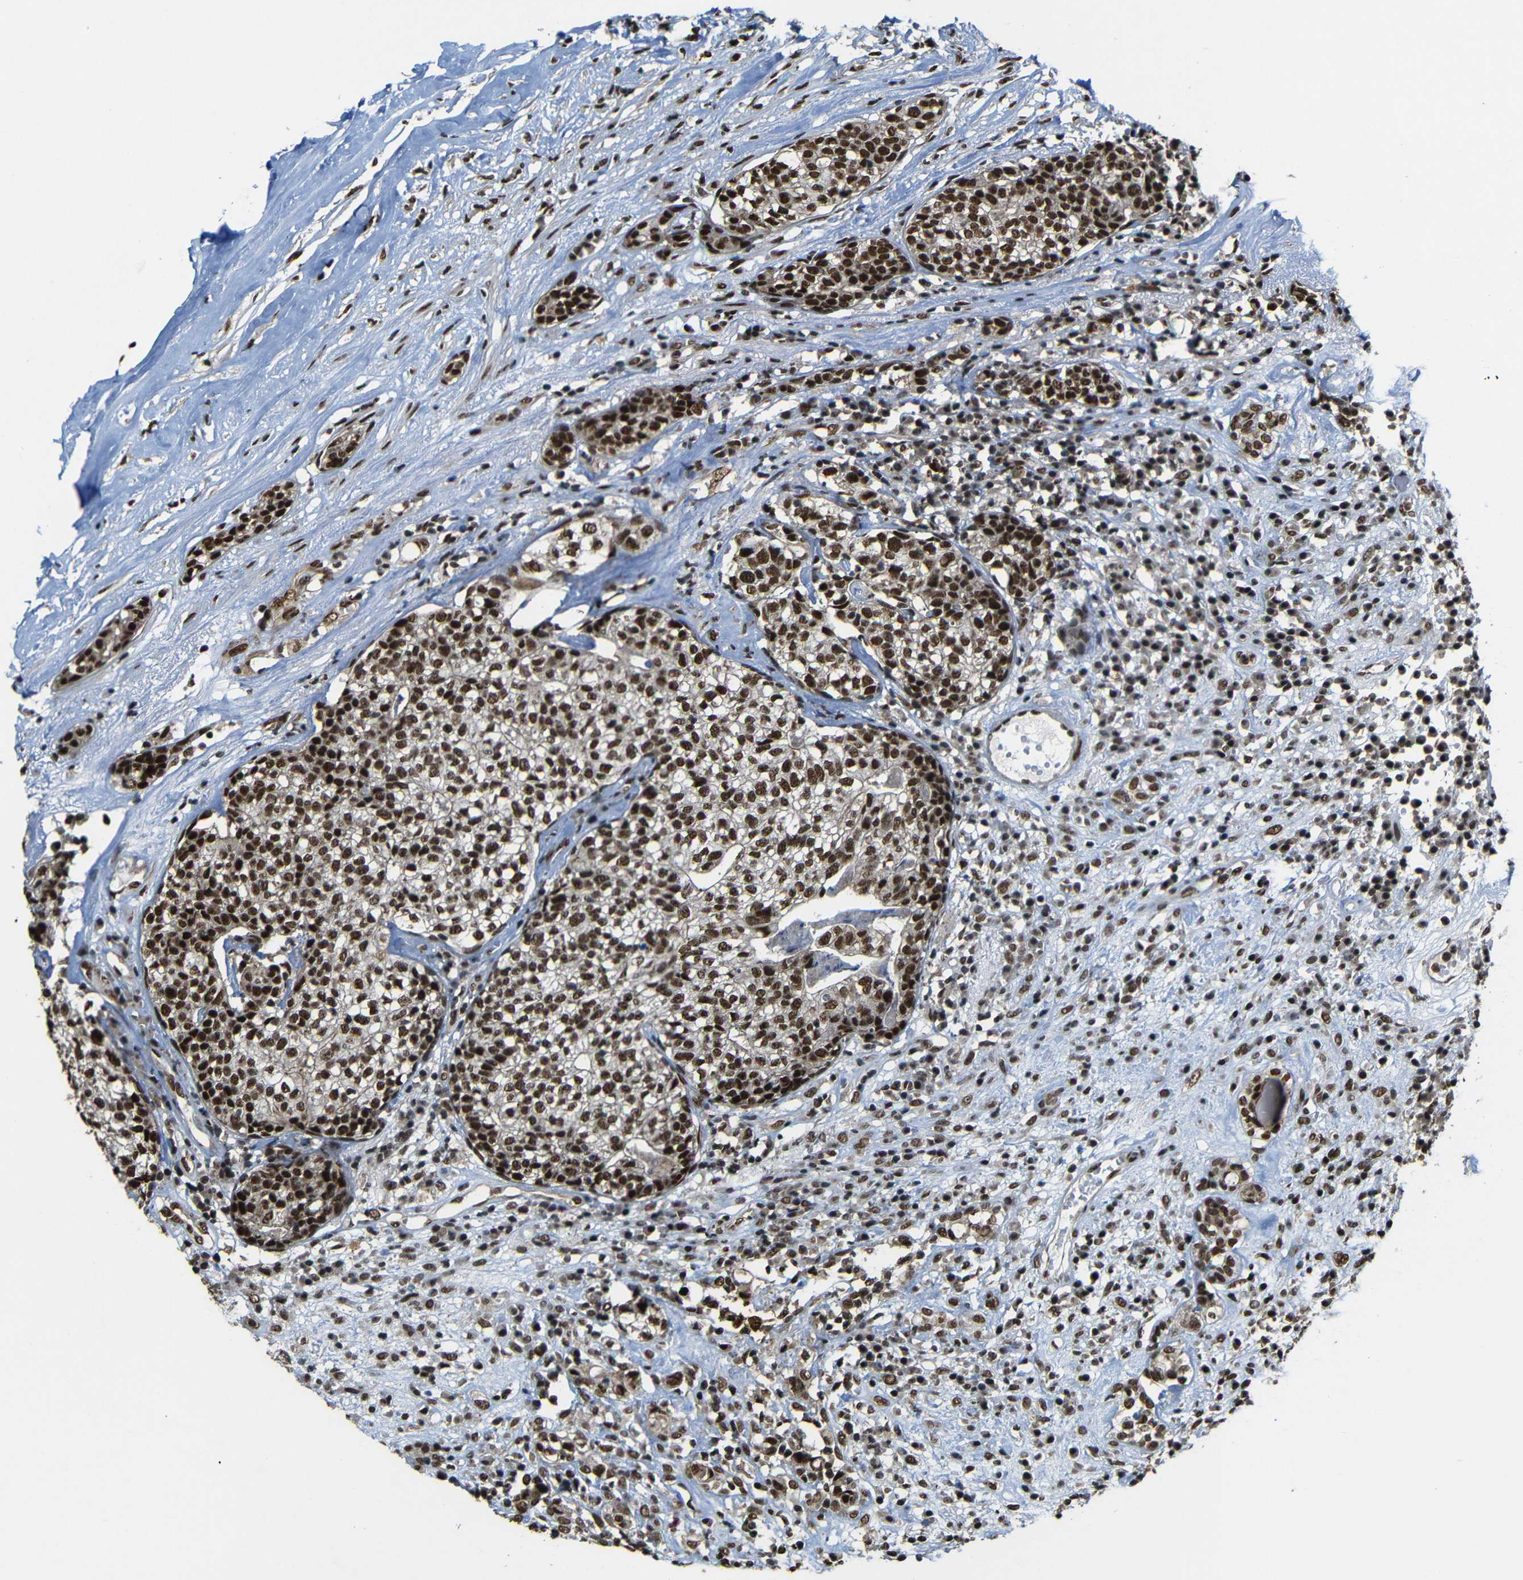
{"staining": {"intensity": "strong", "quantity": ">75%", "location": "cytoplasmic/membranous,nuclear"}, "tissue": "head and neck cancer", "cell_type": "Tumor cells", "image_type": "cancer", "snomed": [{"axis": "morphology", "description": "Adenocarcinoma, NOS"}, {"axis": "topography", "description": "Salivary gland"}, {"axis": "topography", "description": "Head-Neck"}], "caption": "Brown immunohistochemical staining in human head and neck adenocarcinoma exhibits strong cytoplasmic/membranous and nuclear positivity in approximately >75% of tumor cells.", "gene": "TCF7L2", "patient": {"sex": "female", "age": 65}}